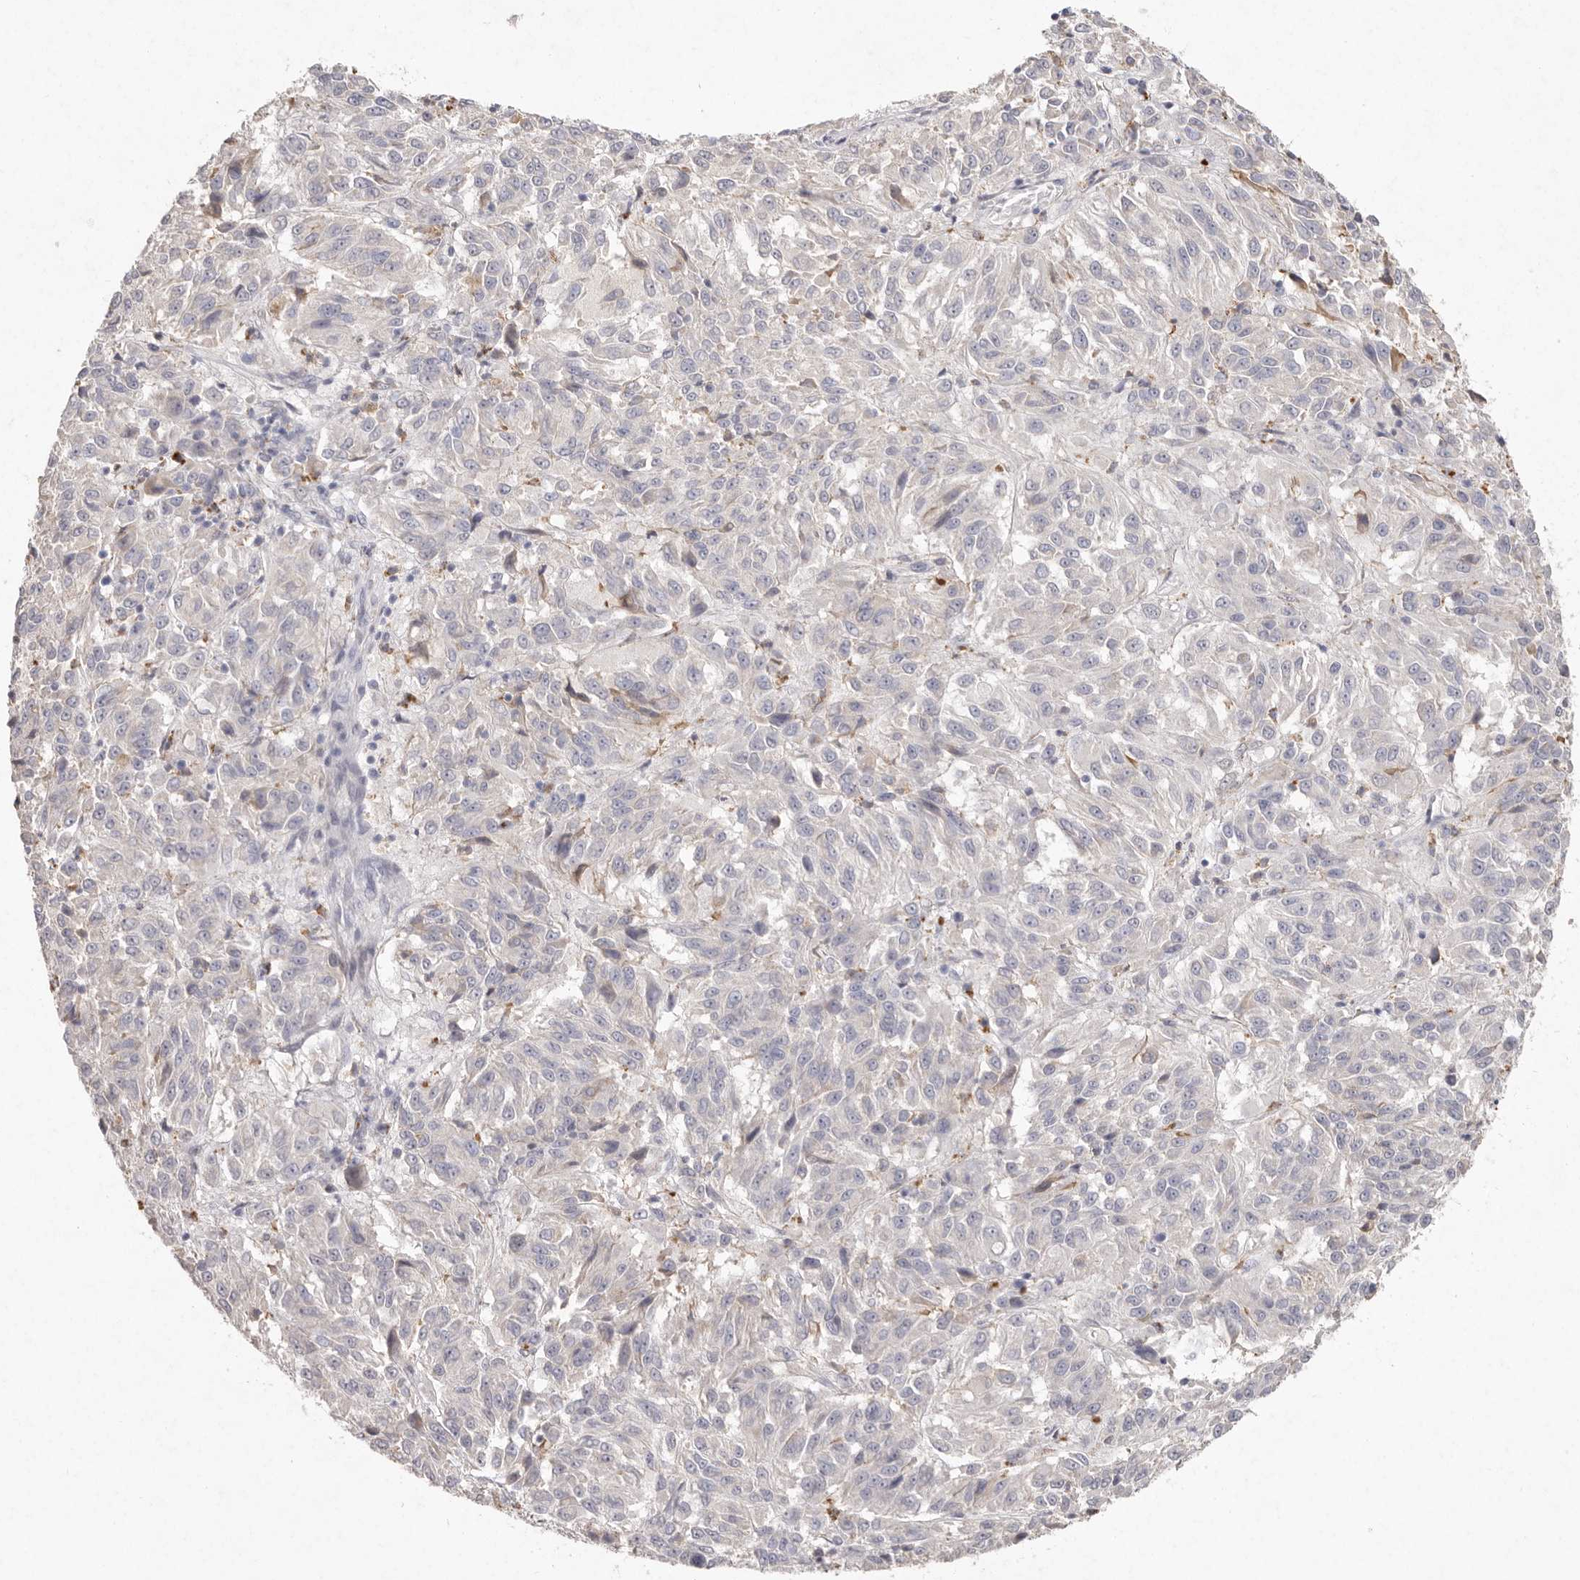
{"staining": {"intensity": "negative", "quantity": "none", "location": "none"}, "tissue": "melanoma", "cell_type": "Tumor cells", "image_type": "cancer", "snomed": [{"axis": "morphology", "description": "Malignant melanoma, Metastatic site"}, {"axis": "topography", "description": "Lung"}], "caption": "There is no significant positivity in tumor cells of malignant melanoma (metastatic site).", "gene": "FAM185A", "patient": {"sex": "male", "age": 64}}